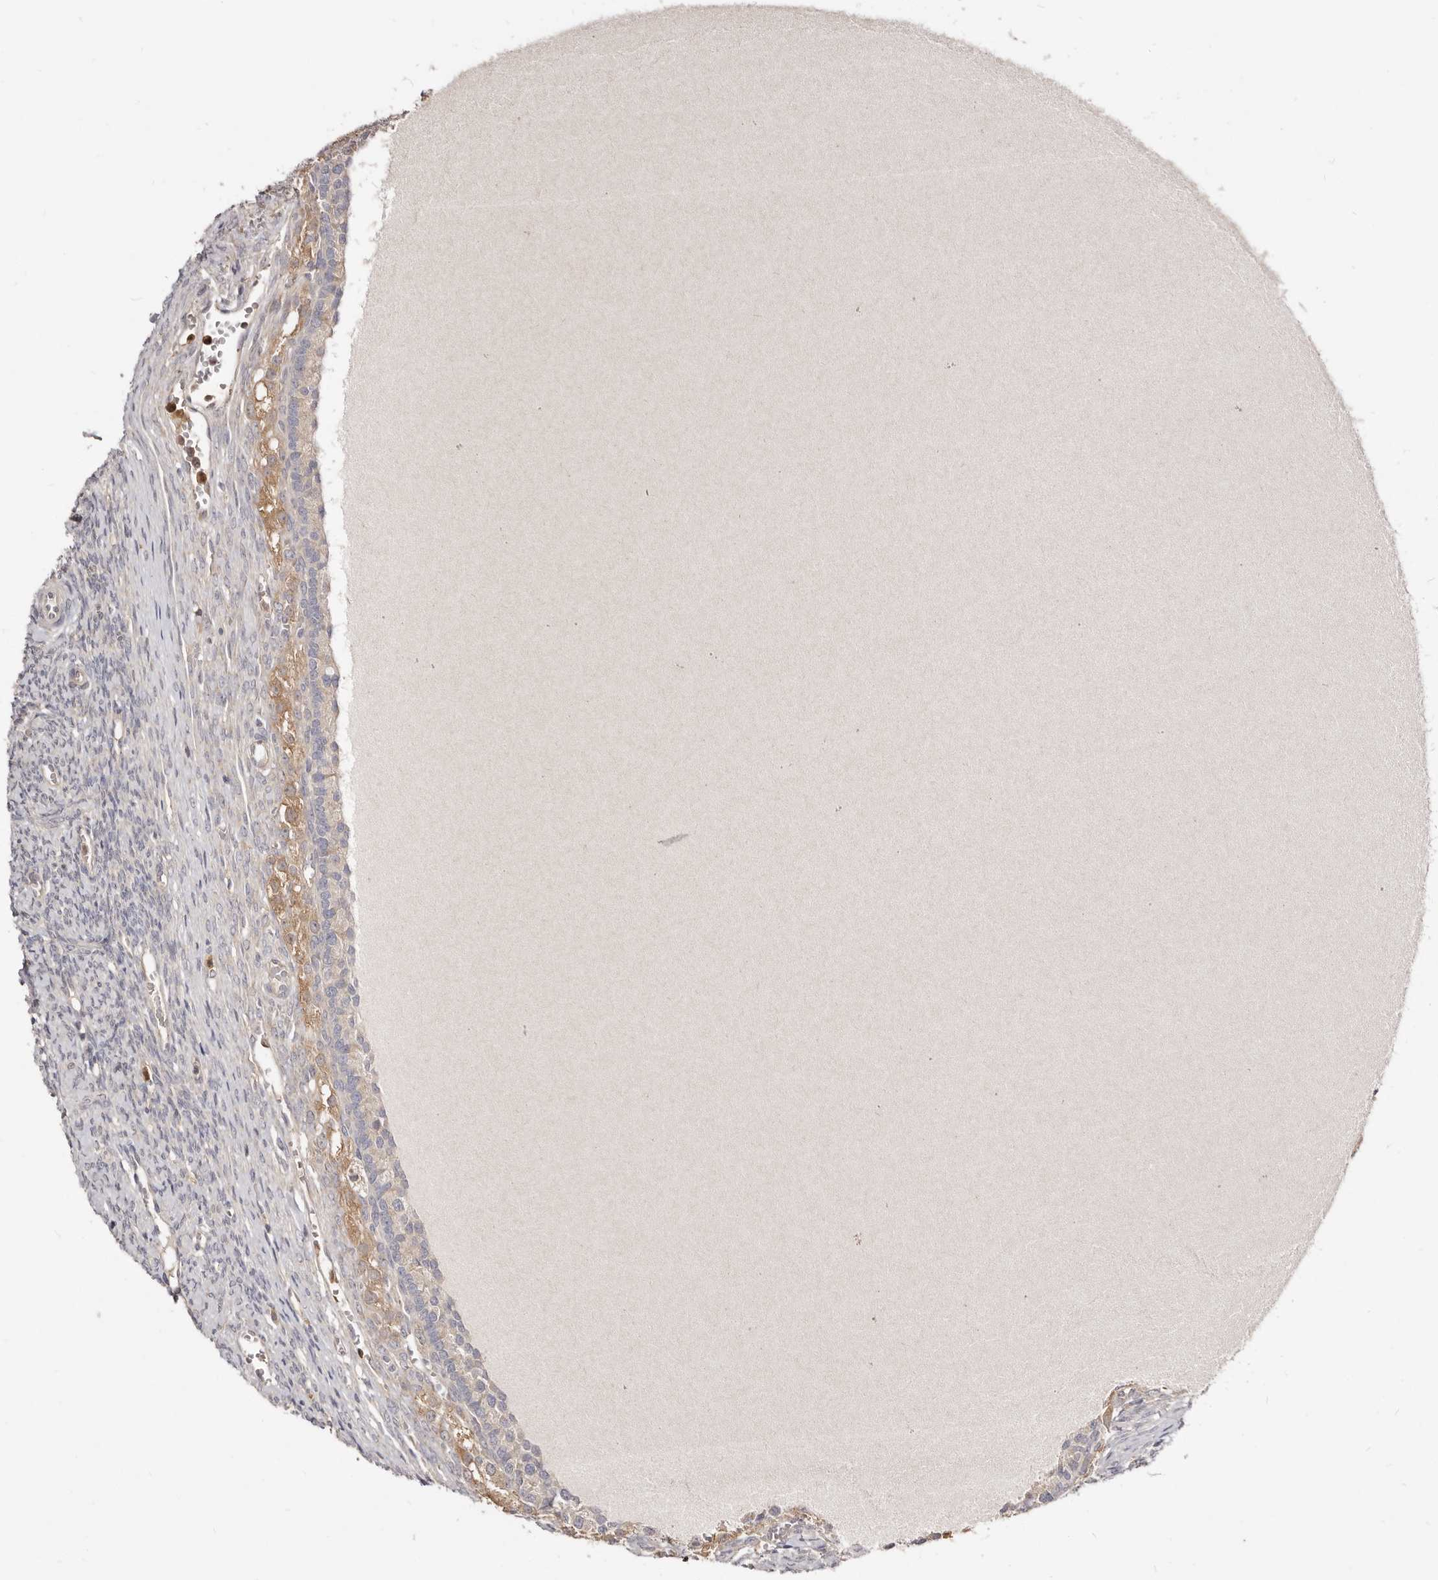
{"staining": {"intensity": "moderate", "quantity": ">75%", "location": "cytoplasmic/membranous"}, "tissue": "ovary", "cell_type": "Follicle cells", "image_type": "normal", "snomed": [{"axis": "morphology", "description": "Normal tissue, NOS"}, {"axis": "topography", "description": "Ovary"}], "caption": "There is medium levels of moderate cytoplasmic/membranous positivity in follicle cells of benign ovary, as demonstrated by immunohistochemical staining (brown color).", "gene": "TC2N", "patient": {"sex": "female", "age": 41}}